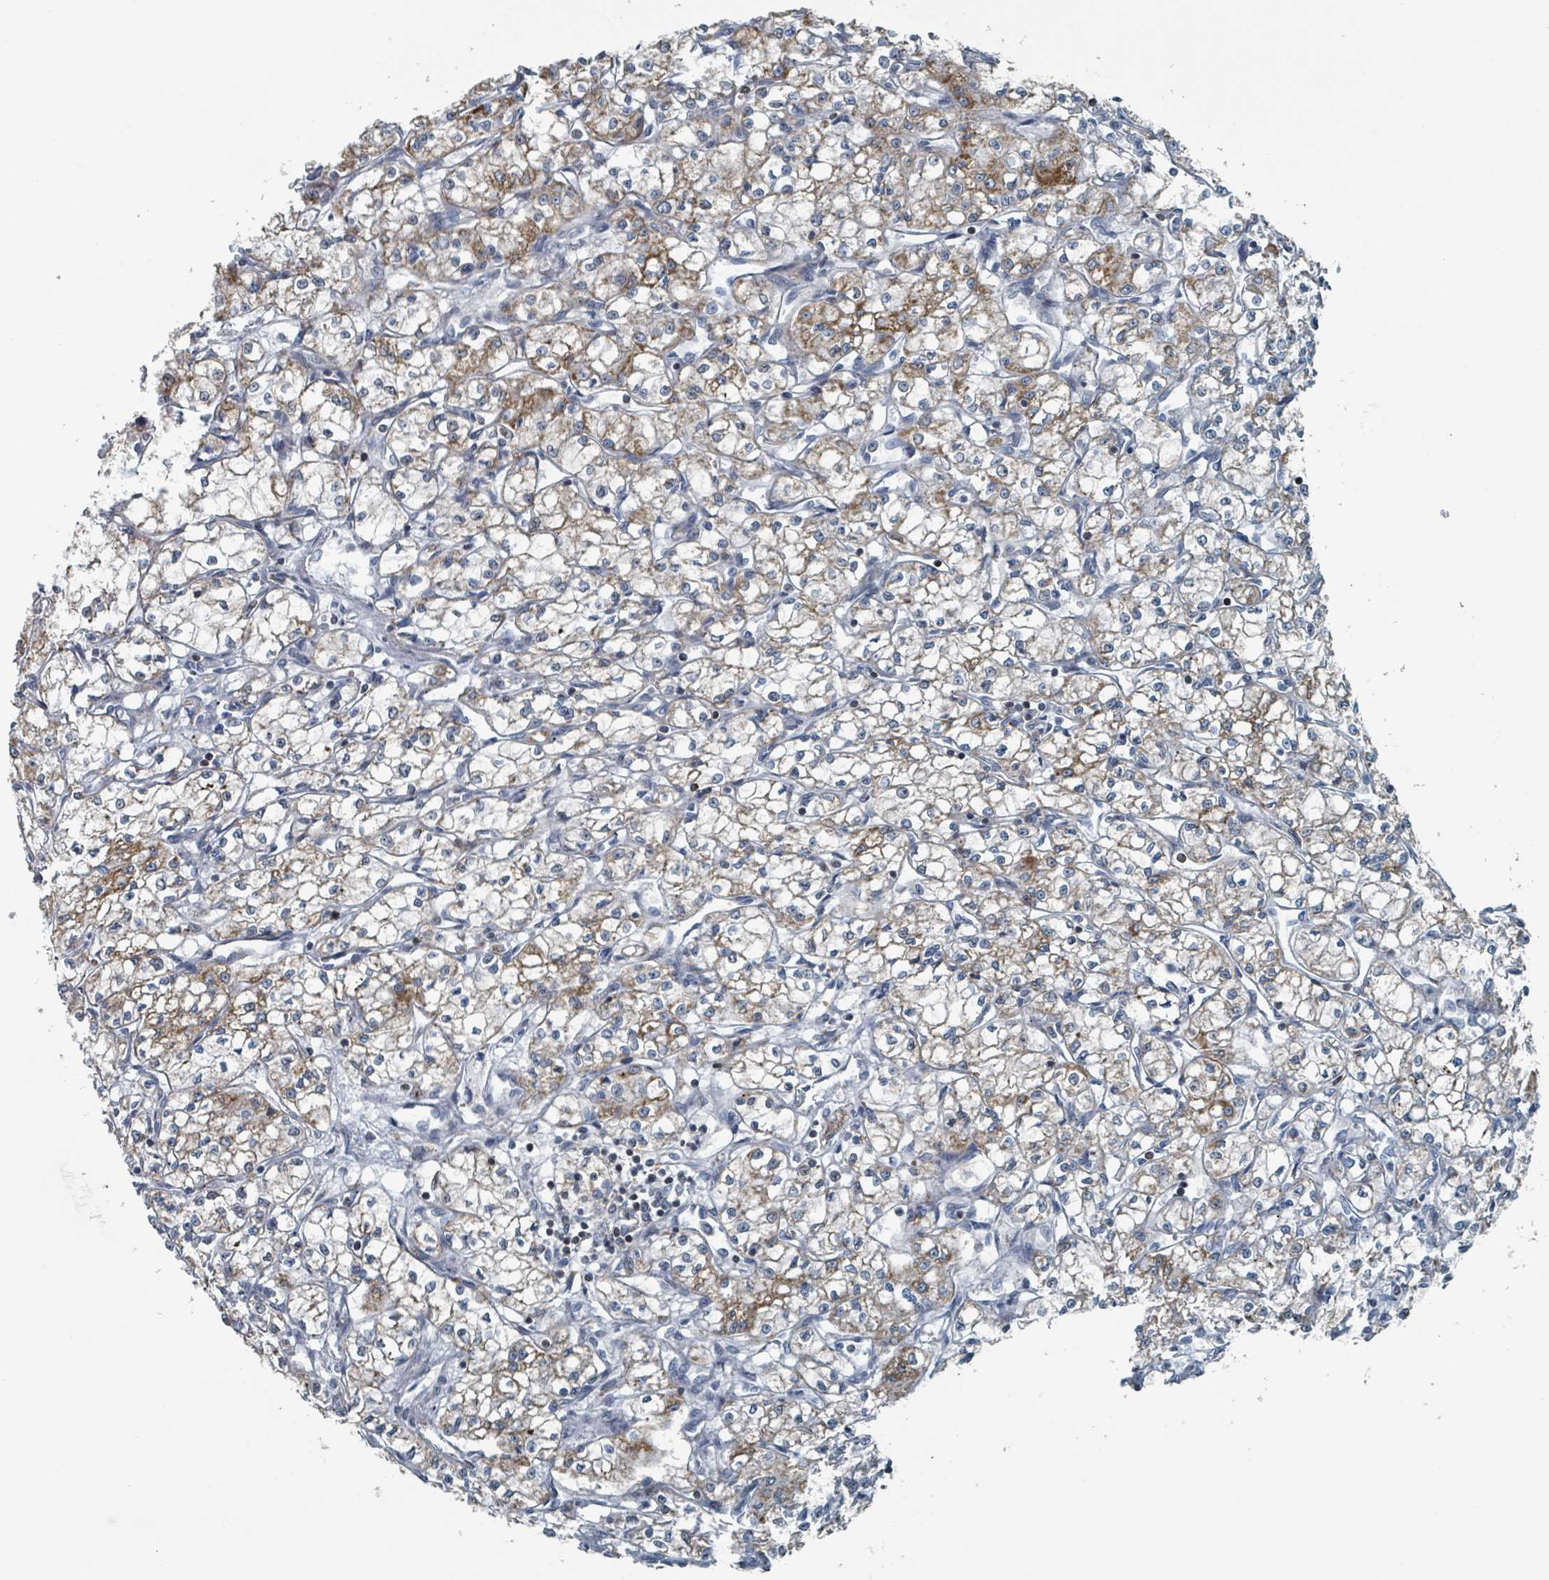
{"staining": {"intensity": "weak", "quantity": ">75%", "location": "cytoplasmic/membranous"}, "tissue": "renal cancer", "cell_type": "Tumor cells", "image_type": "cancer", "snomed": [{"axis": "morphology", "description": "Adenocarcinoma, NOS"}, {"axis": "topography", "description": "Kidney"}], "caption": "Immunohistochemical staining of renal adenocarcinoma displays low levels of weak cytoplasmic/membranous positivity in approximately >75% of tumor cells. The protein is stained brown, and the nuclei are stained in blue (DAB (3,3'-diaminobenzidine) IHC with brightfield microscopy, high magnification).", "gene": "ABHD18", "patient": {"sex": "male", "age": 59}}